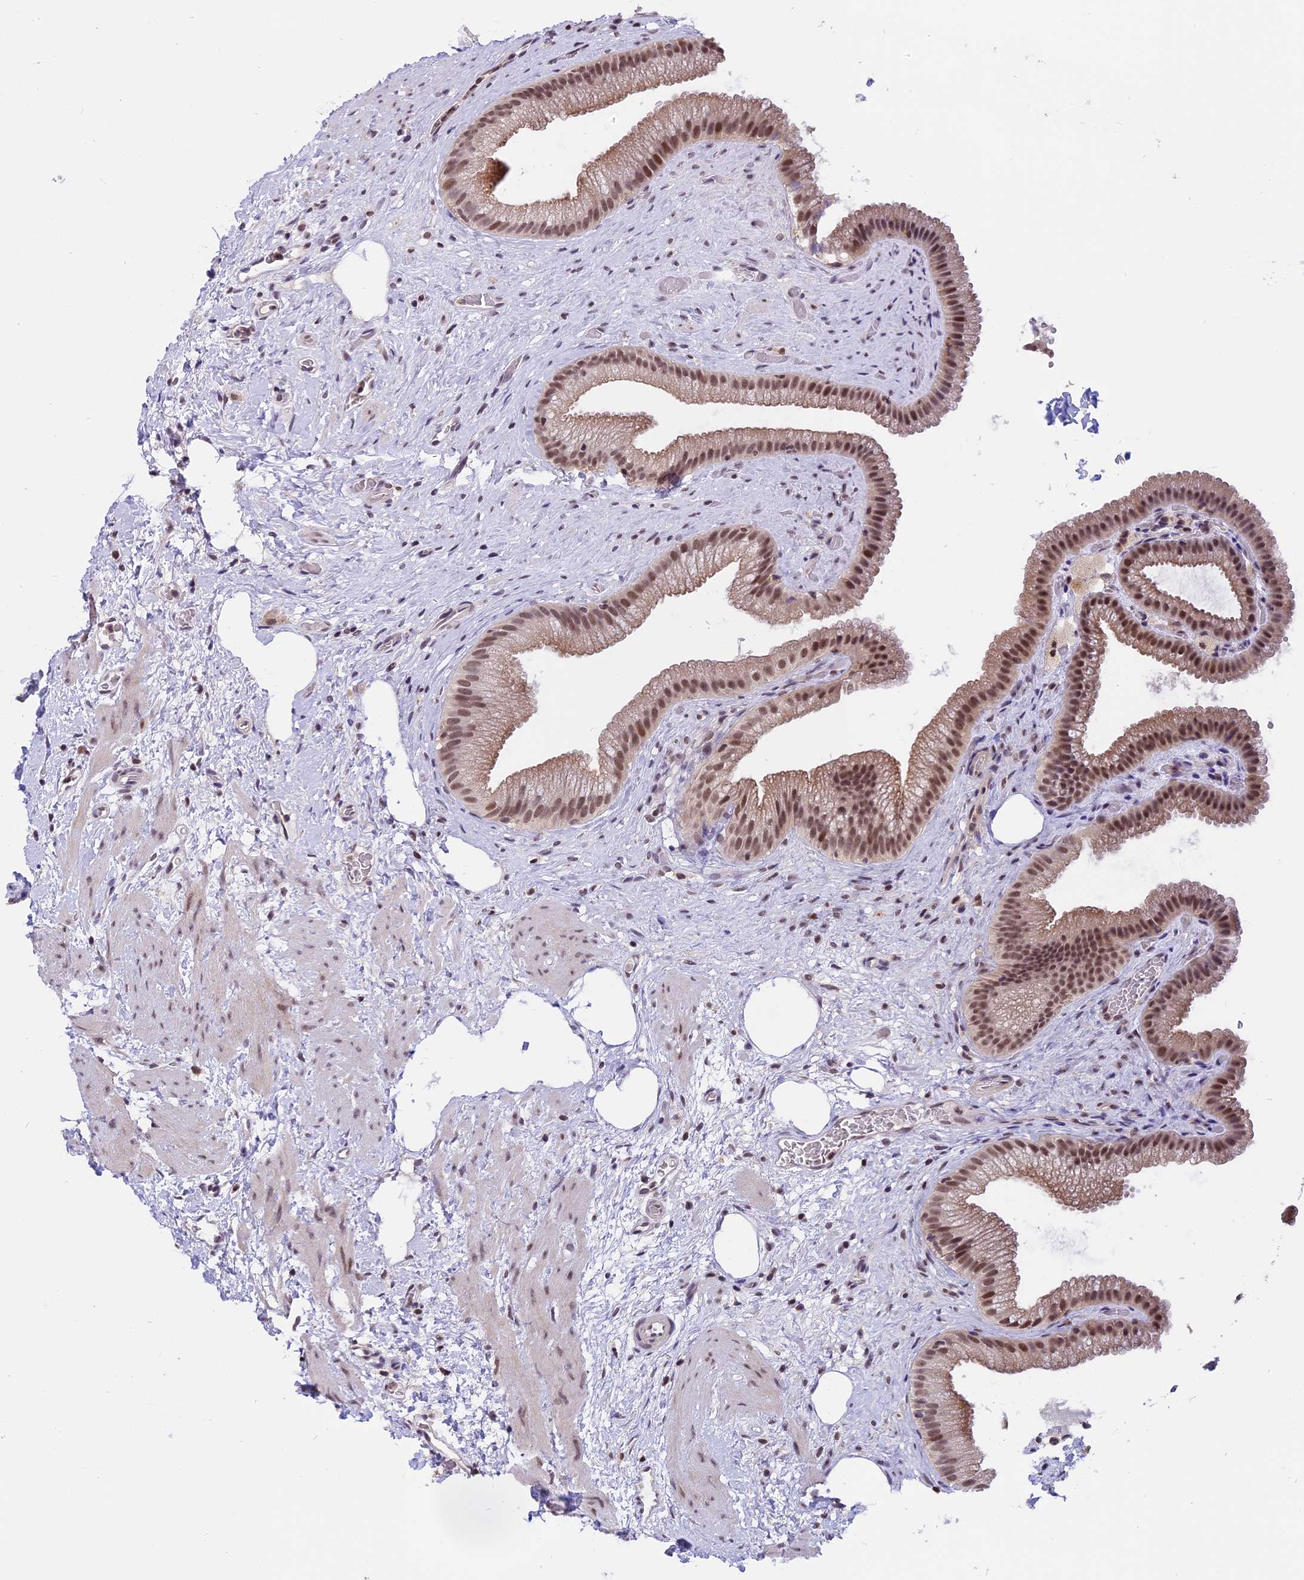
{"staining": {"intensity": "moderate", "quantity": ">75%", "location": "nuclear"}, "tissue": "gallbladder", "cell_type": "Glandular cells", "image_type": "normal", "snomed": [{"axis": "morphology", "description": "Normal tissue, NOS"}, {"axis": "morphology", "description": "Inflammation, NOS"}, {"axis": "topography", "description": "Gallbladder"}], "caption": "Gallbladder stained with DAB (3,3'-diaminobenzidine) immunohistochemistry displays medium levels of moderate nuclear staining in about >75% of glandular cells.", "gene": "TADA3", "patient": {"sex": "male", "age": 51}}